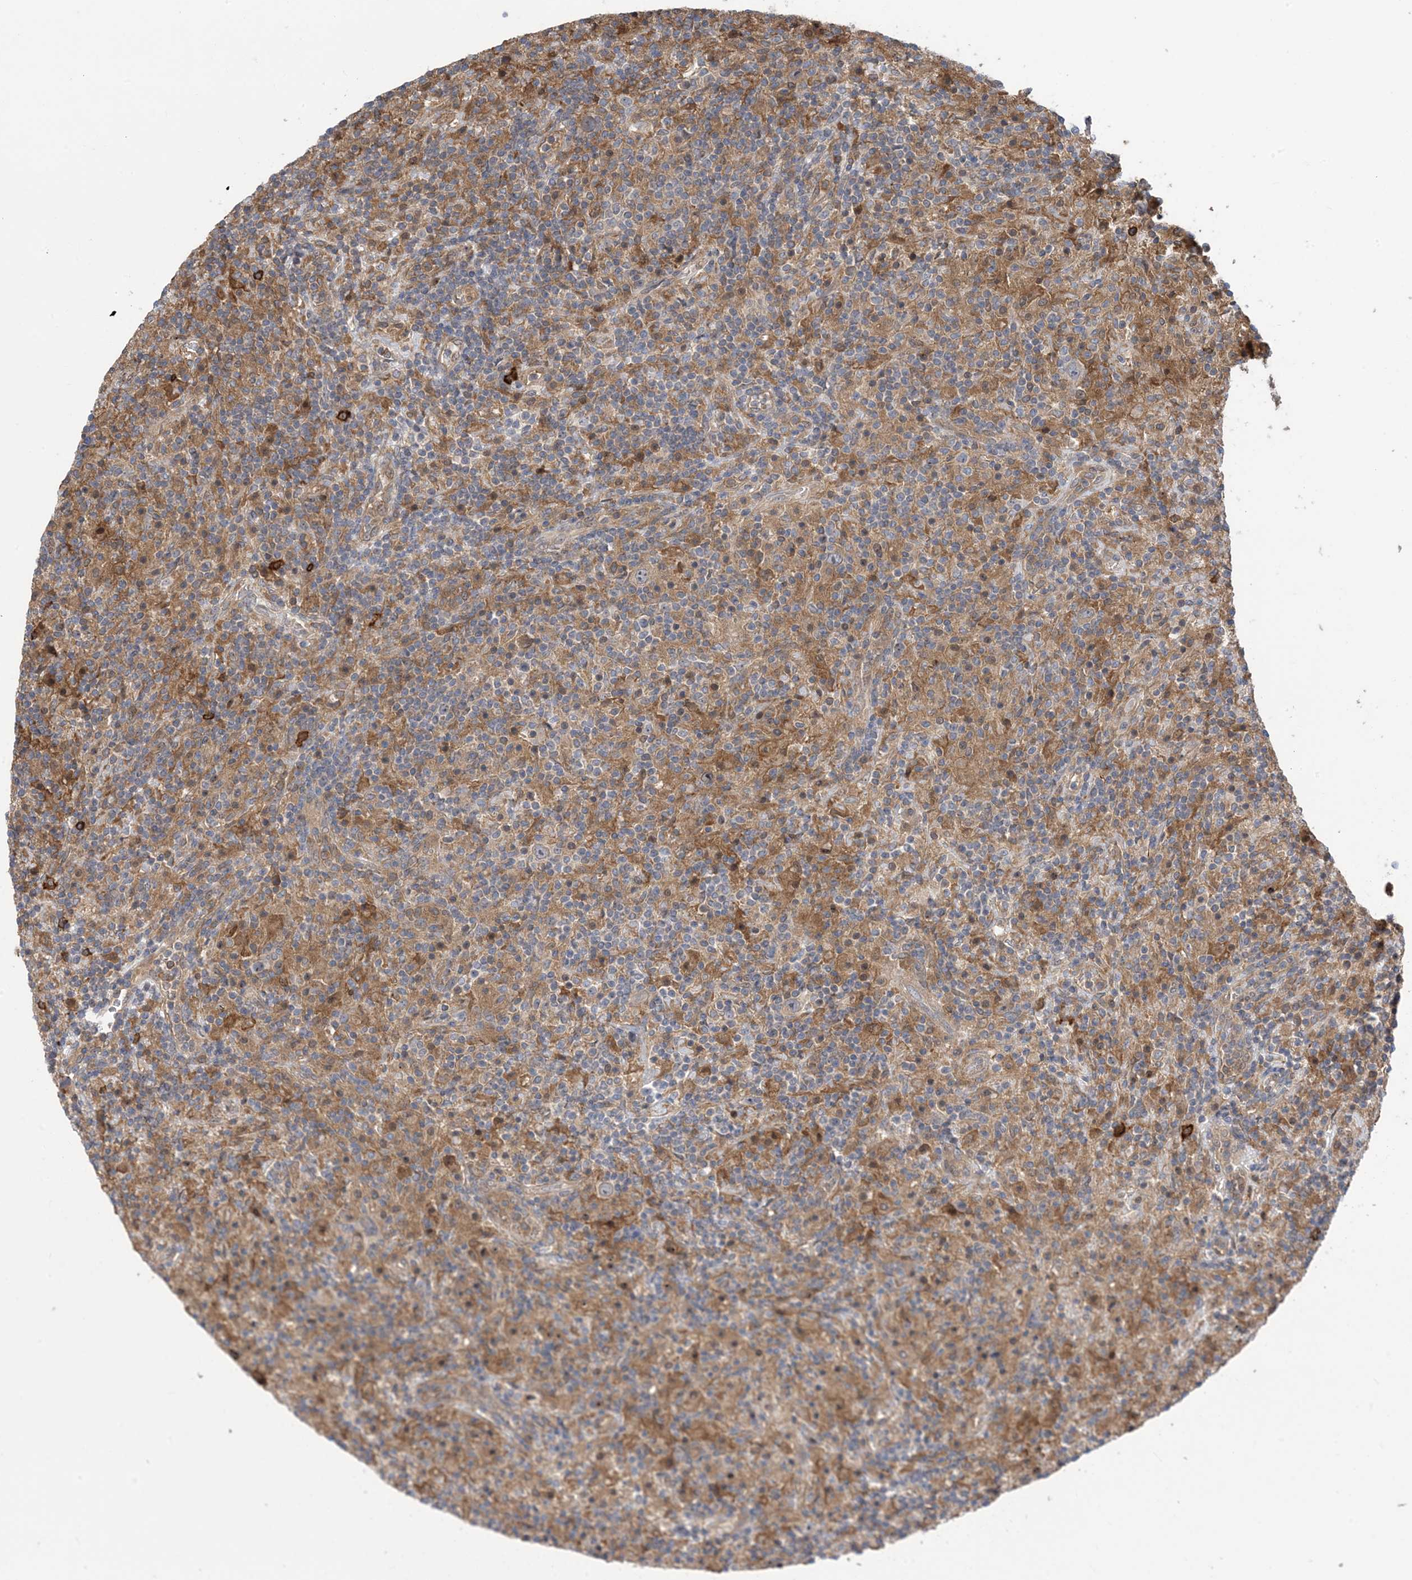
{"staining": {"intensity": "negative", "quantity": "none", "location": "none"}, "tissue": "lymphoma", "cell_type": "Tumor cells", "image_type": "cancer", "snomed": [{"axis": "morphology", "description": "Hodgkin's disease, NOS"}, {"axis": "topography", "description": "Lymph node"}], "caption": "Immunohistochemical staining of lymphoma displays no significant staining in tumor cells. (DAB (3,3'-diaminobenzidine) immunohistochemistry visualized using brightfield microscopy, high magnification).", "gene": "HS1BP3", "patient": {"sex": "male", "age": 70}}